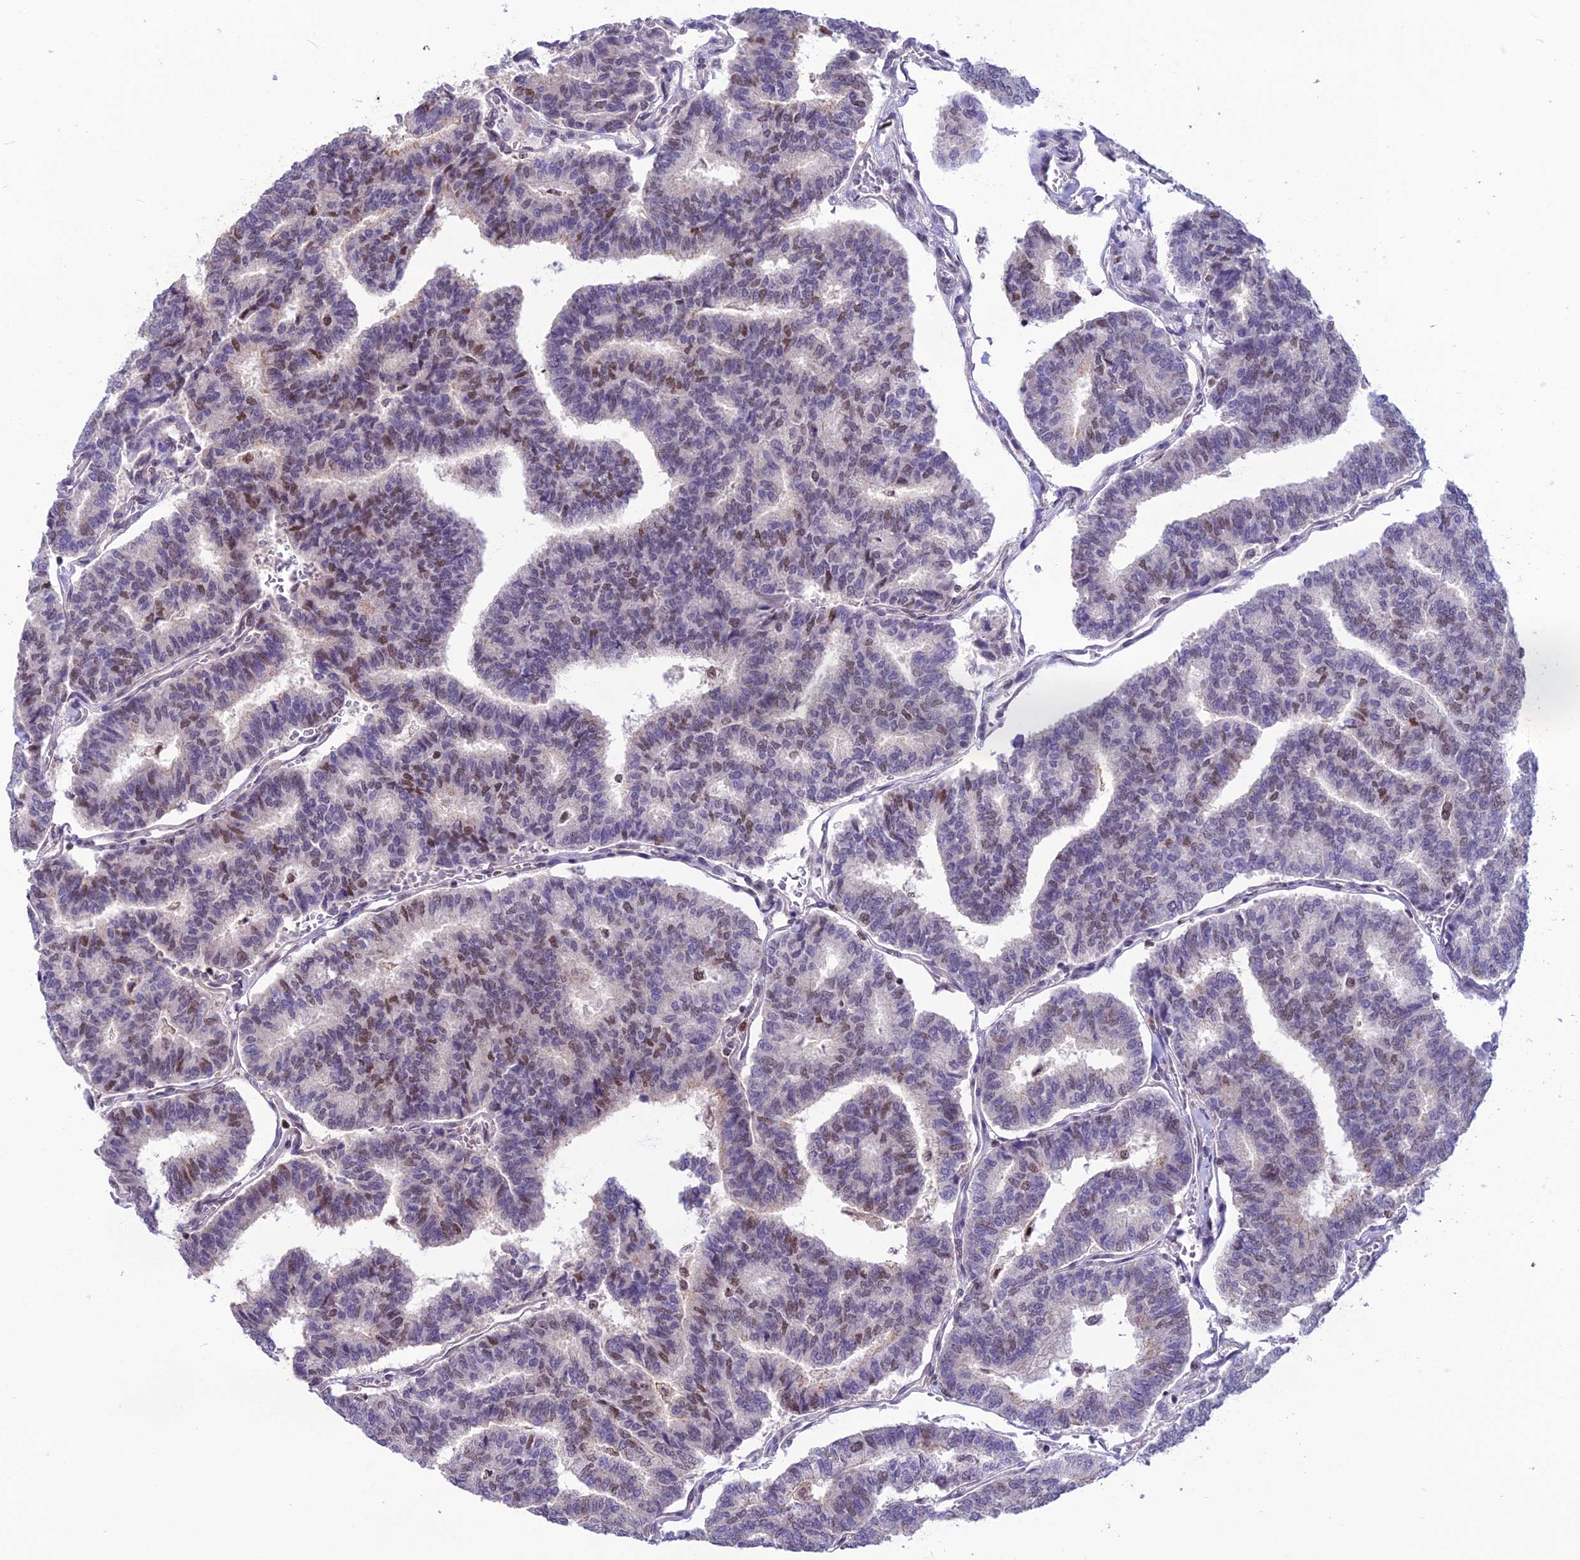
{"staining": {"intensity": "moderate", "quantity": "<25%", "location": "nuclear"}, "tissue": "thyroid cancer", "cell_type": "Tumor cells", "image_type": "cancer", "snomed": [{"axis": "morphology", "description": "Papillary adenocarcinoma, NOS"}, {"axis": "topography", "description": "Thyroid gland"}], "caption": "Moderate nuclear expression for a protein is appreciated in approximately <25% of tumor cells of thyroid papillary adenocarcinoma using immunohistochemistry (IHC).", "gene": "MIS12", "patient": {"sex": "female", "age": 35}}